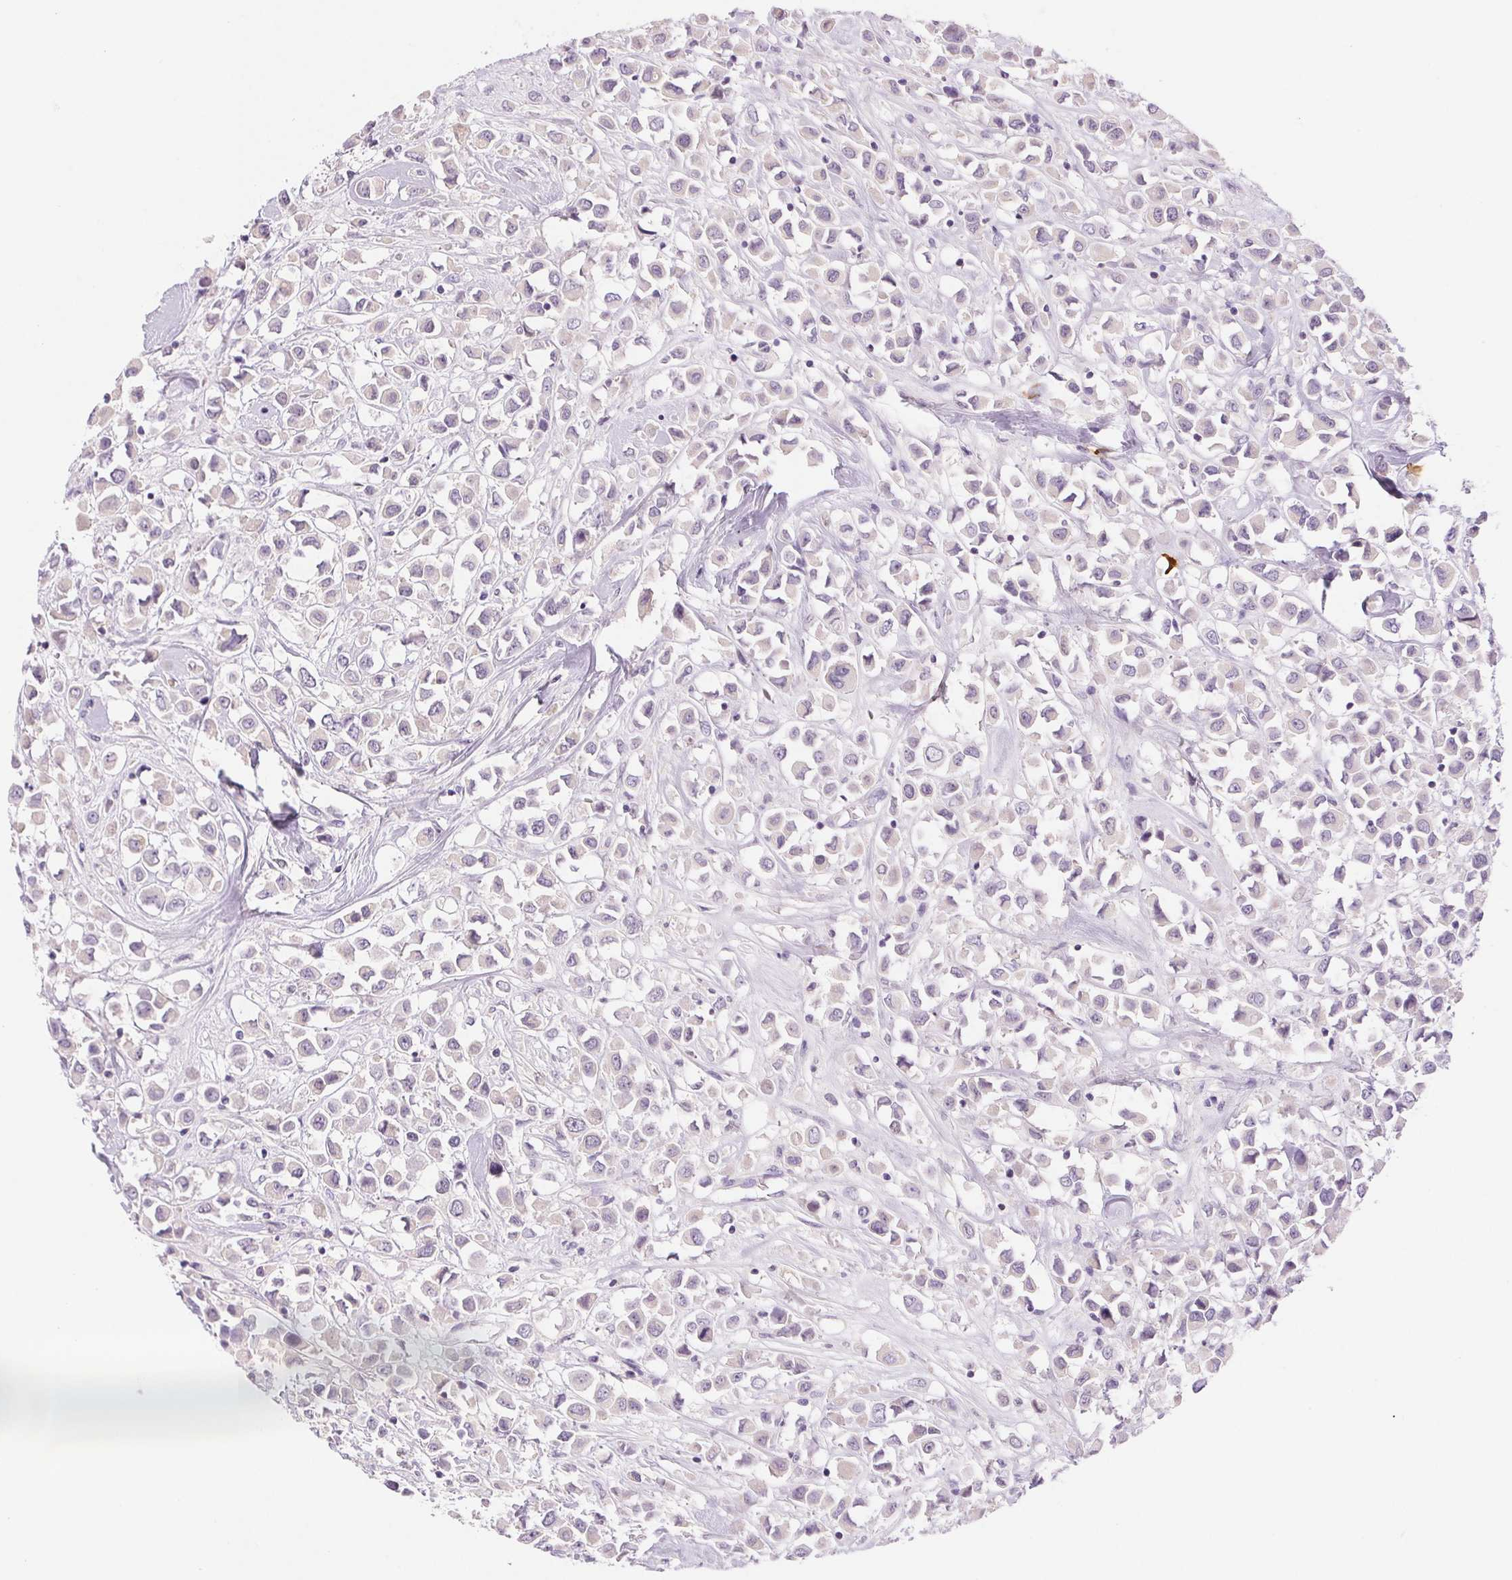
{"staining": {"intensity": "negative", "quantity": "none", "location": "none"}, "tissue": "breast cancer", "cell_type": "Tumor cells", "image_type": "cancer", "snomed": [{"axis": "morphology", "description": "Duct carcinoma"}, {"axis": "topography", "description": "Breast"}], "caption": "Photomicrograph shows no significant protein expression in tumor cells of breast cancer (invasive ductal carcinoma). The staining is performed using DAB brown chromogen with nuclei counter-stained in using hematoxylin.", "gene": "IFIT1B", "patient": {"sex": "female", "age": 61}}